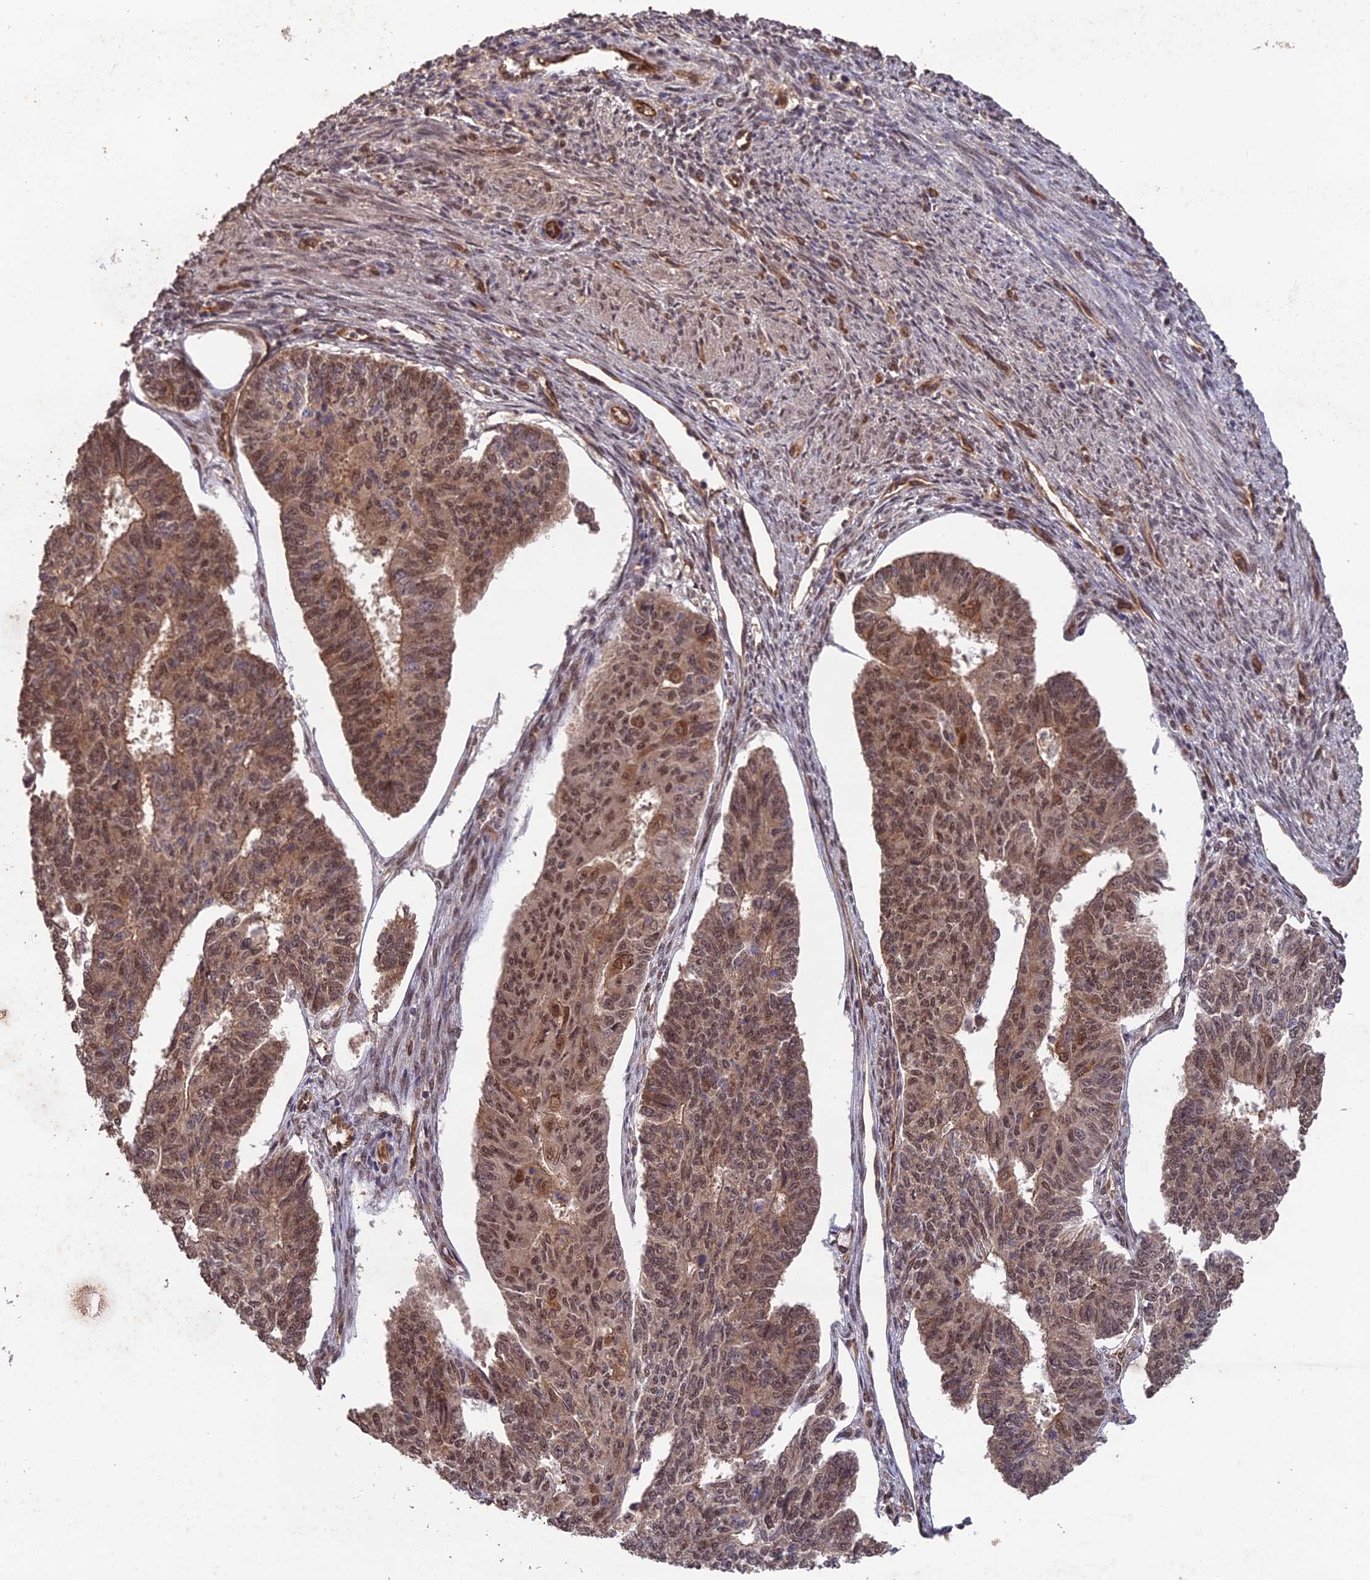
{"staining": {"intensity": "moderate", "quantity": ">75%", "location": "cytoplasmic/membranous,nuclear"}, "tissue": "endometrial cancer", "cell_type": "Tumor cells", "image_type": "cancer", "snomed": [{"axis": "morphology", "description": "Adenocarcinoma, NOS"}, {"axis": "topography", "description": "Endometrium"}], "caption": "Approximately >75% of tumor cells in human endometrial adenocarcinoma reveal moderate cytoplasmic/membranous and nuclear protein positivity as visualized by brown immunohistochemical staining.", "gene": "RALGAPA2", "patient": {"sex": "female", "age": 32}}